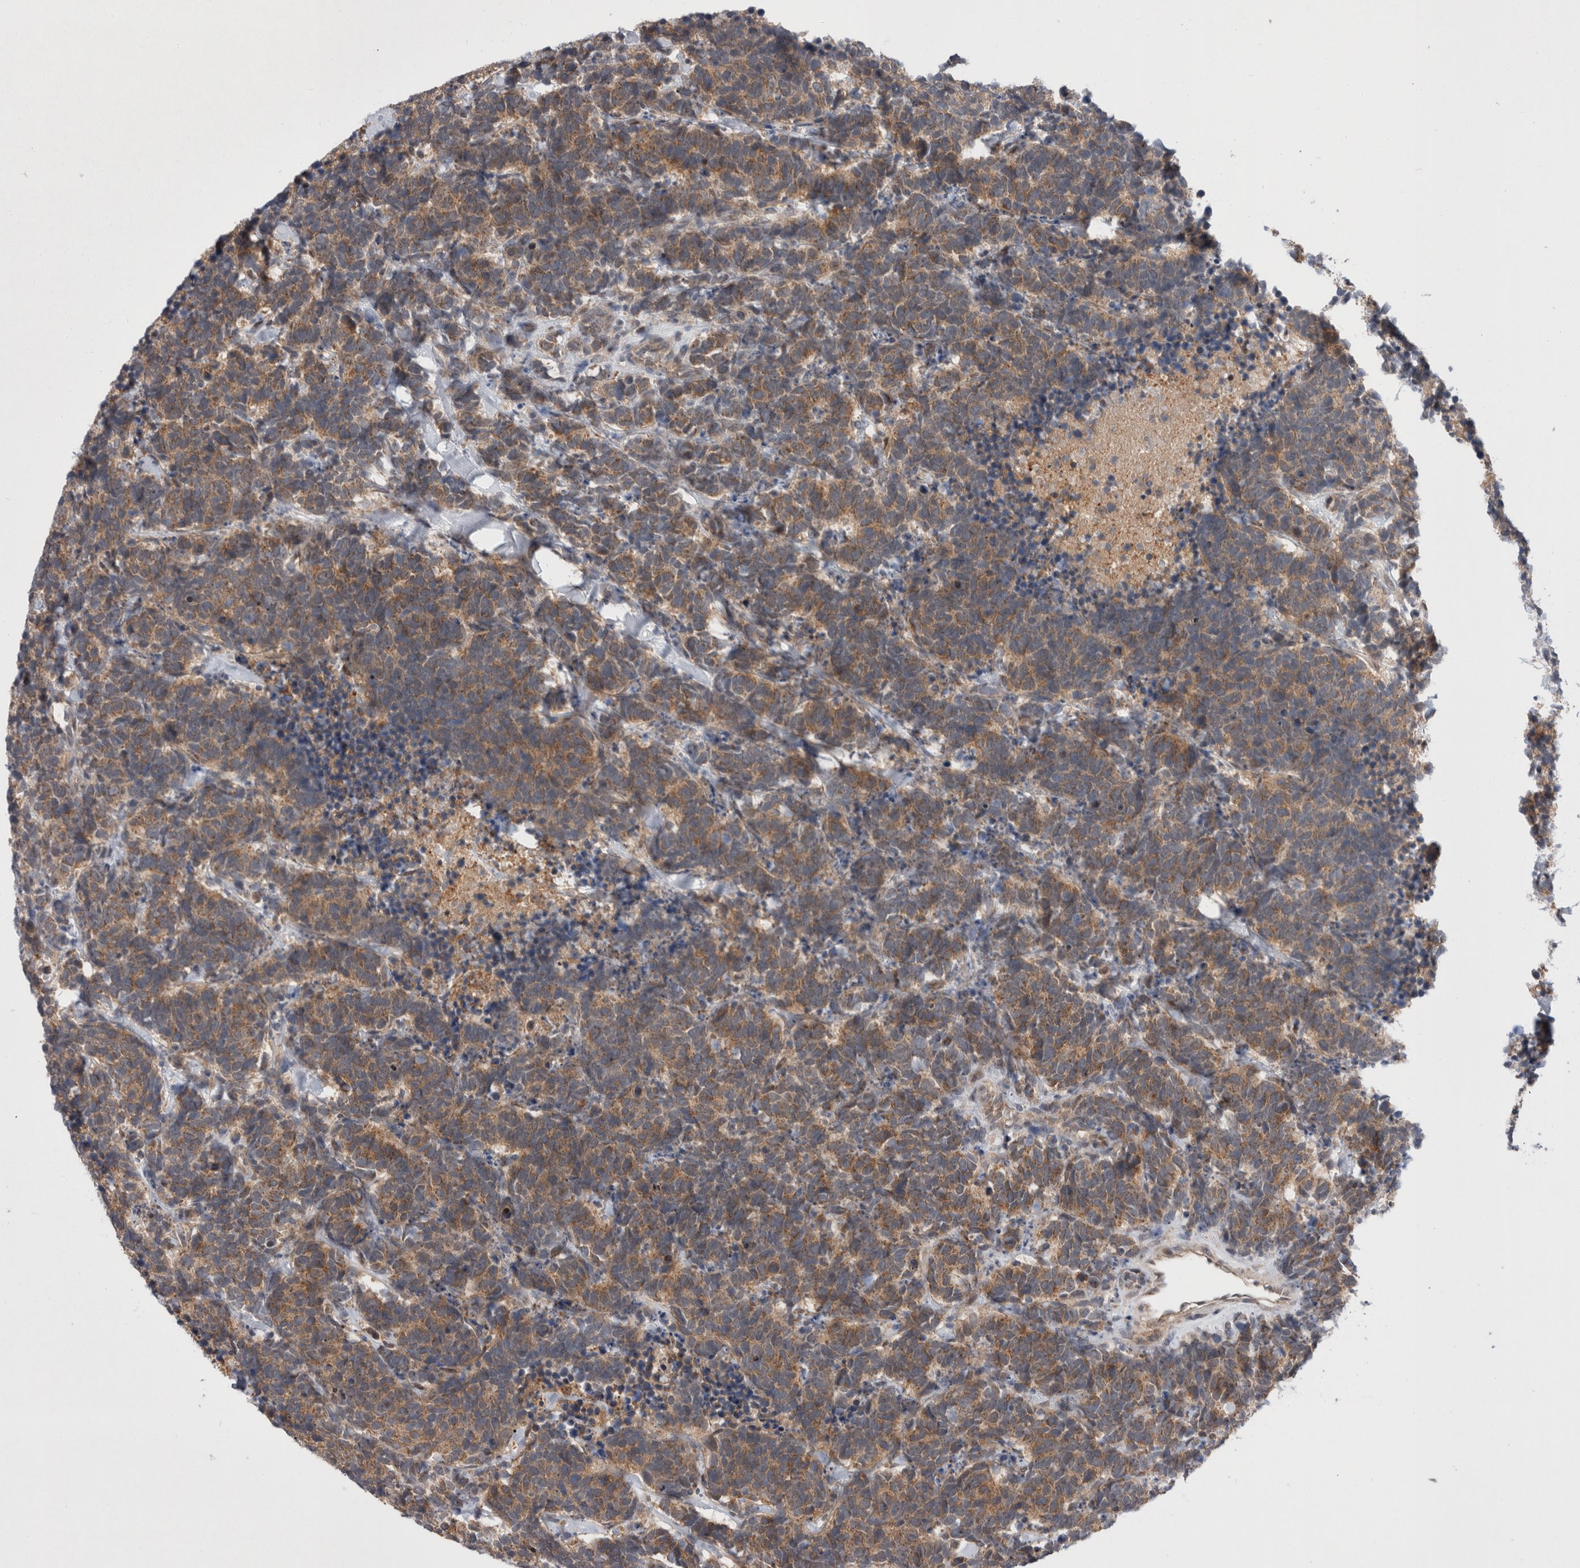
{"staining": {"intensity": "moderate", "quantity": ">75%", "location": "cytoplasmic/membranous"}, "tissue": "carcinoid", "cell_type": "Tumor cells", "image_type": "cancer", "snomed": [{"axis": "morphology", "description": "Carcinoma, NOS"}, {"axis": "morphology", "description": "Carcinoid, malignant, NOS"}, {"axis": "topography", "description": "Urinary bladder"}], "caption": "Immunohistochemical staining of human carcinoid (malignant) reveals medium levels of moderate cytoplasmic/membranous staining in about >75% of tumor cells.", "gene": "MRPL37", "patient": {"sex": "male", "age": 57}}